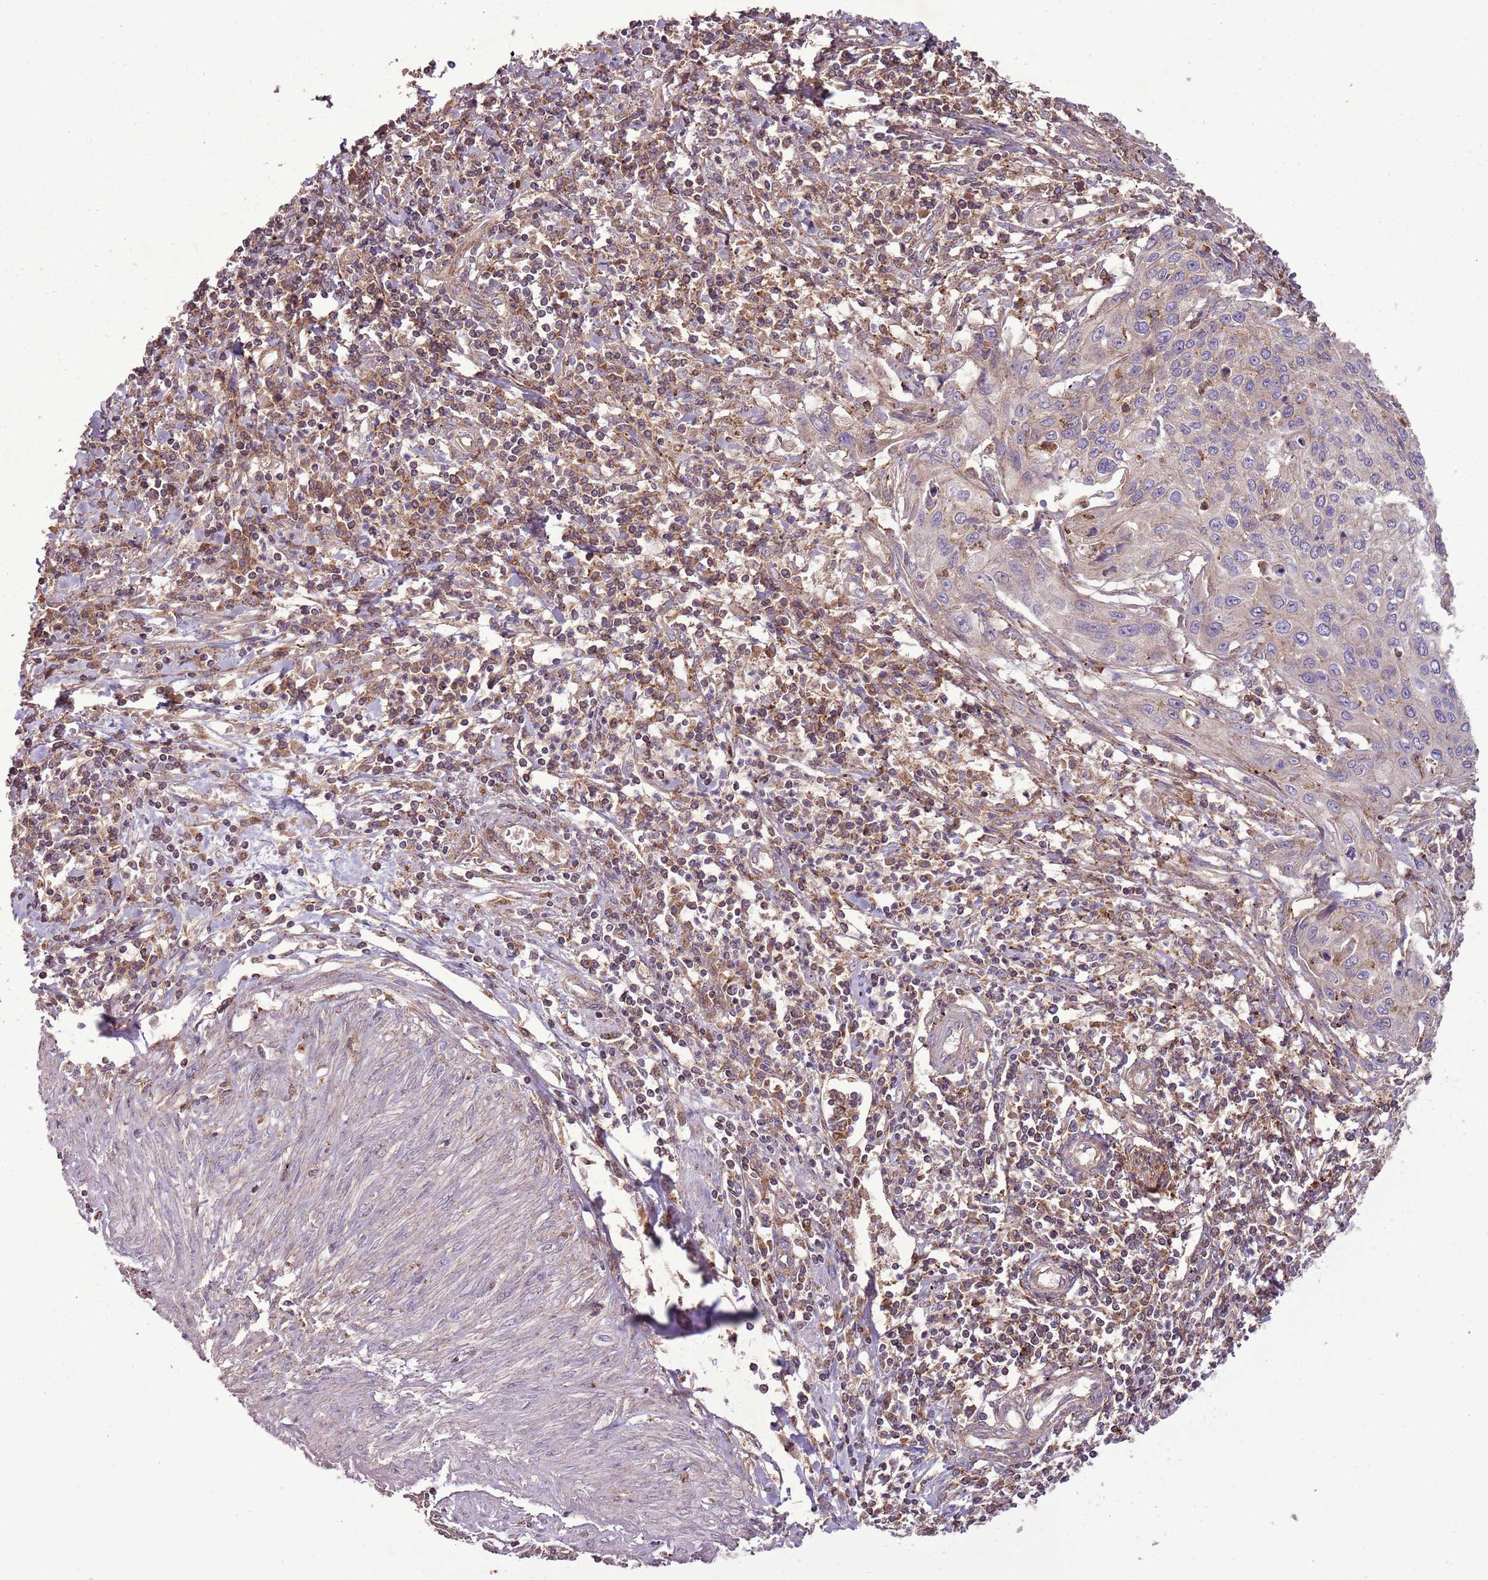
{"staining": {"intensity": "negative", "quantity": "none", "location": "none"}, "tissue": "cervical cancer", "cell_type": "Tumor cells", "image_type": "cancer", "snomed": [{"axis": "morphology", "description": "Squamous cell carcinoma, NOS"}, {"axis": "topography", "description": "Cervix"}], "caption": "Immunohistochemistry micrograph of neoplastic tissue: cervical cancer (squamous cell carcinoma) stained with DAB demonstrates no significant protein staining in tumor cells.", "gene": "ANKRD24", "patient": {"sex": "female", "age": 32}}